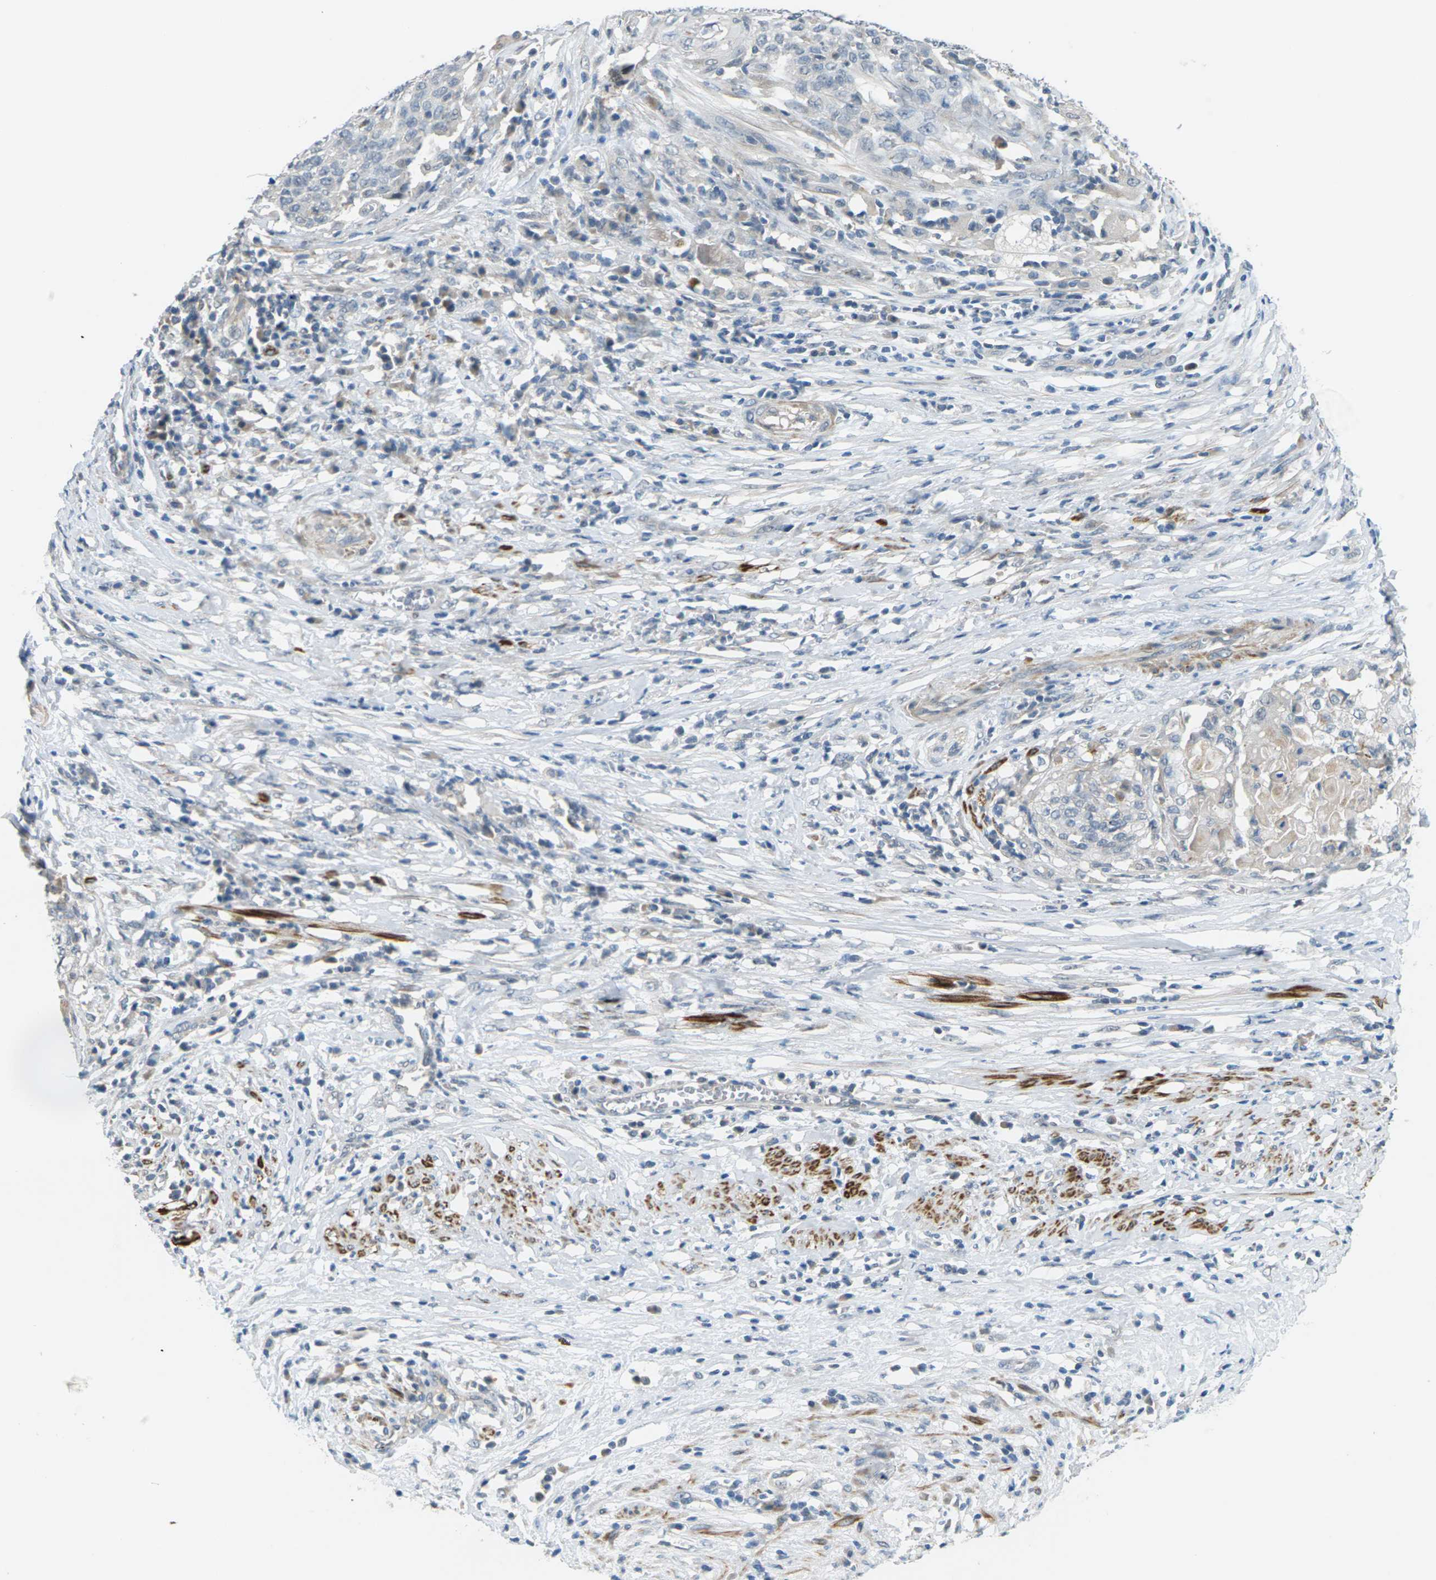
{"staining": {"intensity": "negative", "quantity": "none", "location": "none"}, "tissue": "cervical cancer", "cell_type": "Tumor cells", "image_type": "cancer", "snomed": [{"axis": "morphology", "description": "Squamous cell carcinoma, NOS"}, {"axis": "topography", "description": "Cervix"}], "caption": "An image of human squamous cell carcinoma (cervical) is negative for staining in tumor cells.", "gene": "SLC13A3", "patient": {"sex": "female", "age": 39}}